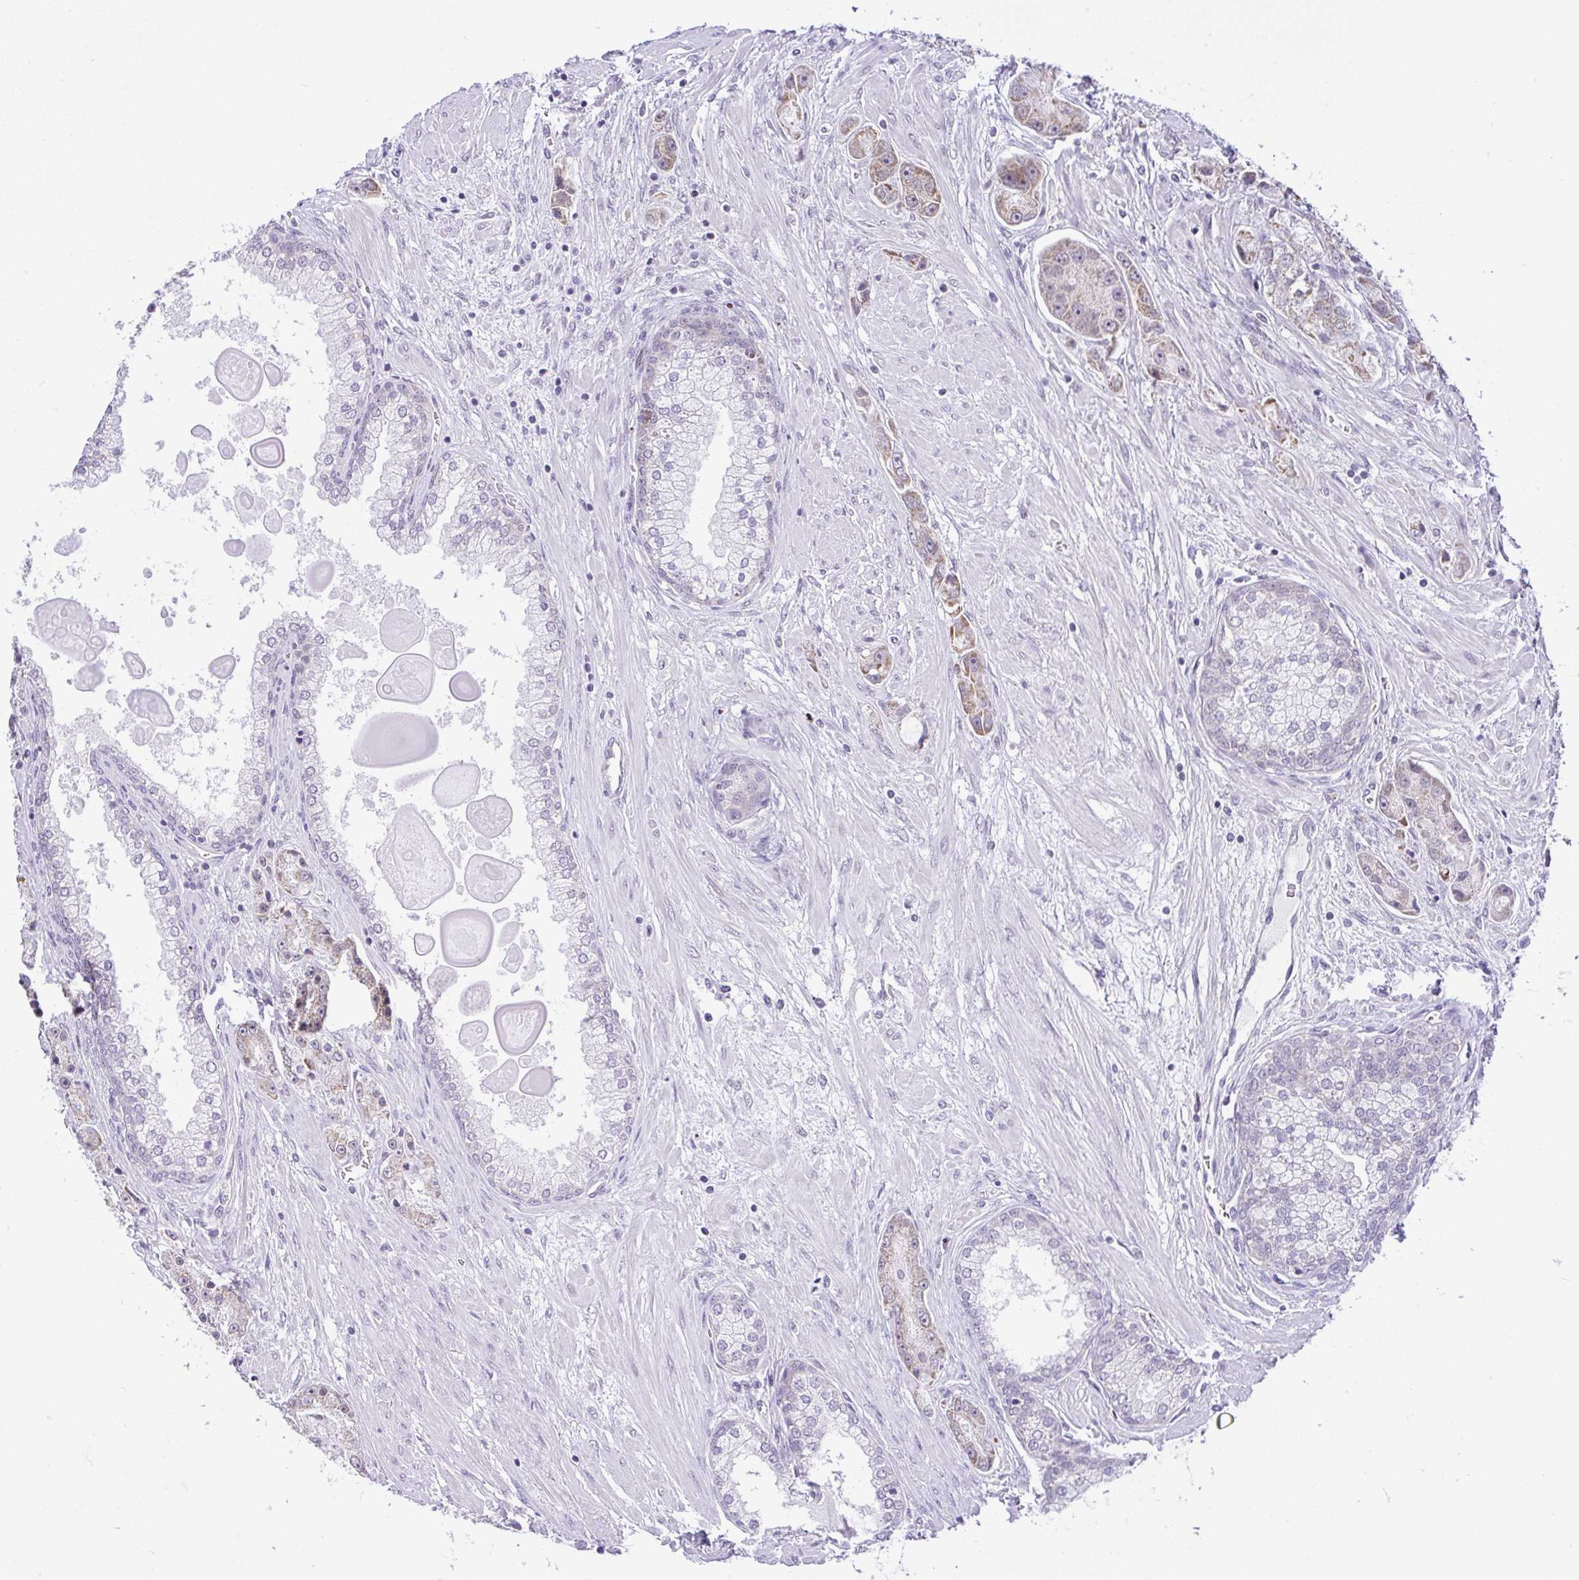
{"staining": {"intensity": "moderate", "quantity": "<25%", "location": "cytoplasmic/membranous"}, "tissue": "prostate cancer", "cell_type": "Tumor cells", "image_type": "cancer", "snomed": [{"axis": "morphology", "description": "Adenocarcinoma, High grade"}, {"axis": "topography", "description": "Prostate"}], "caption": "Moderate cytoplasmic/membranous protein positivity is seen in about <25% of tumor cells in prostate cancer.", "gene": "PYCR2", "patient": {"sex": "male", "age": 67}}